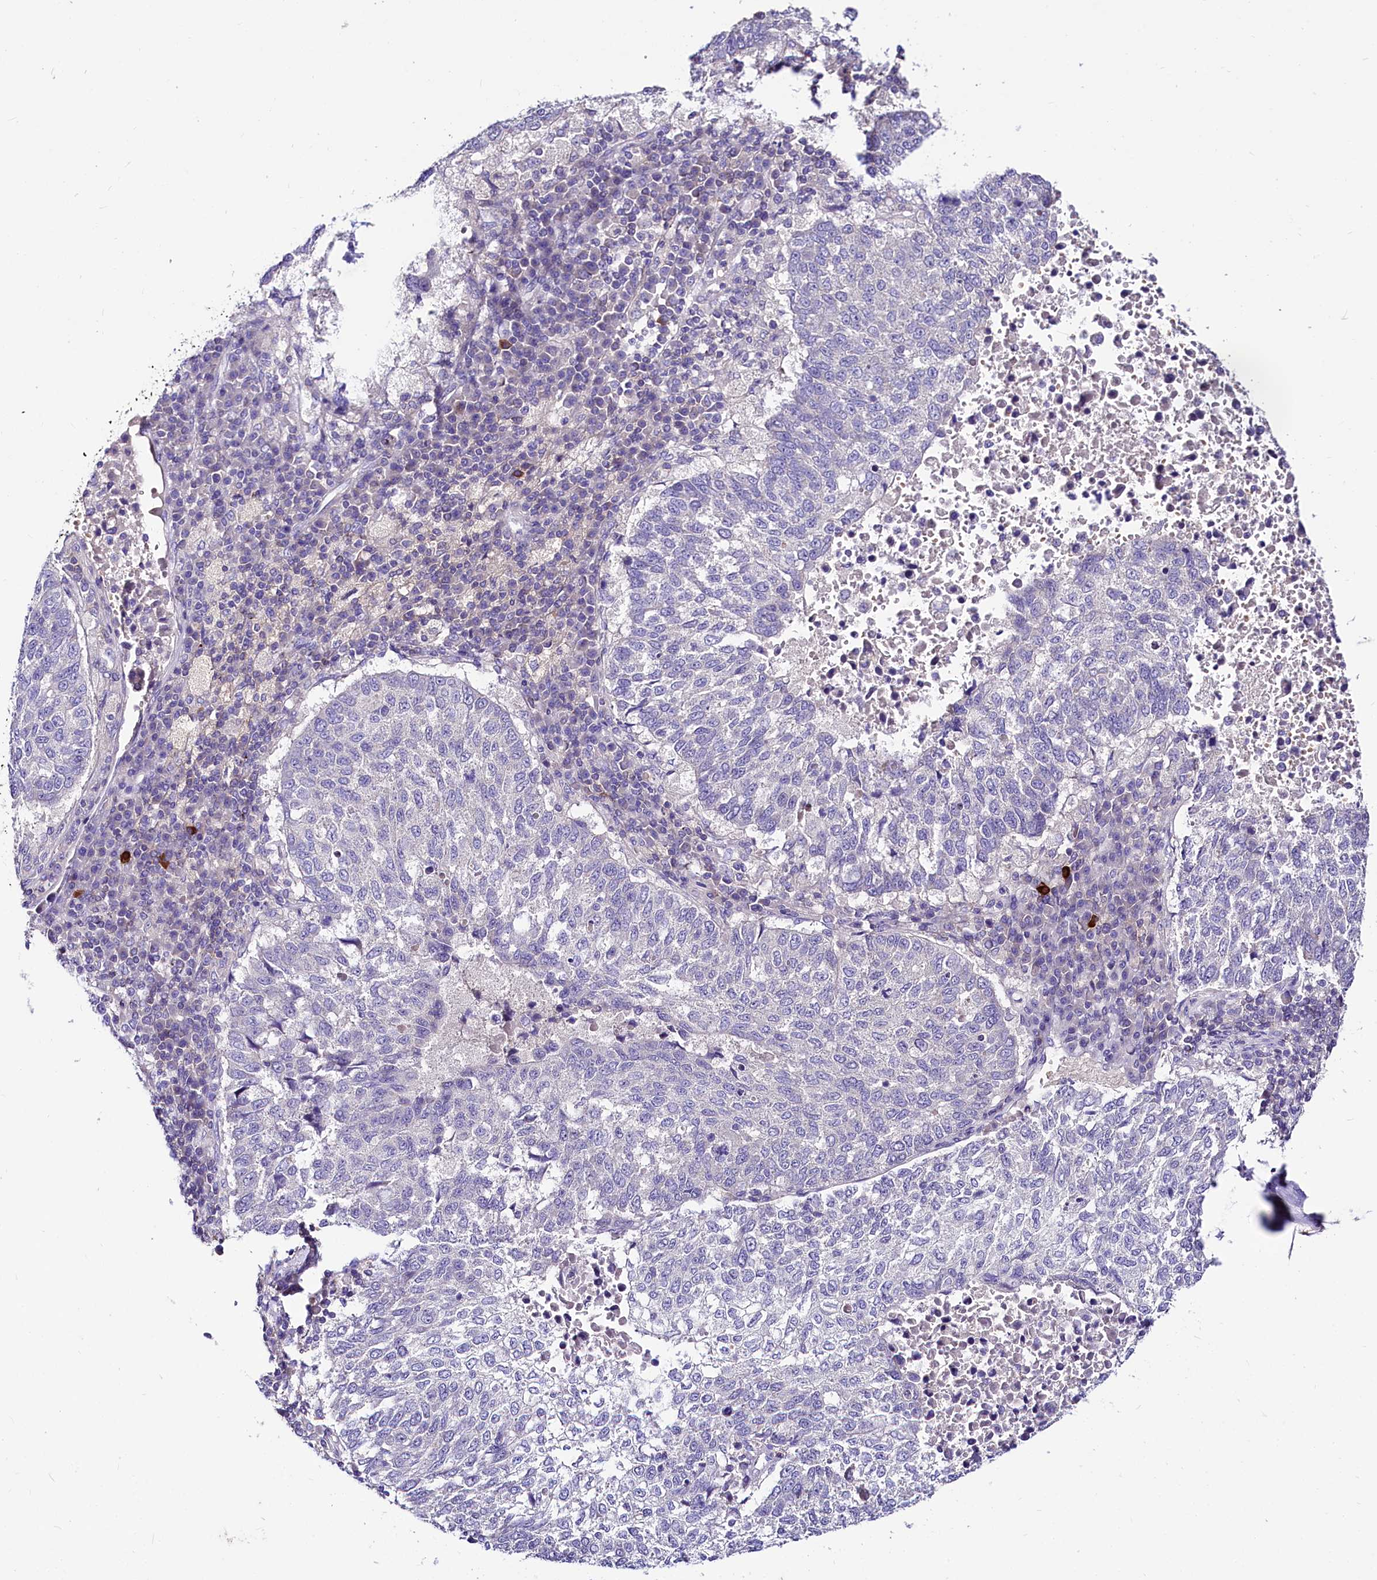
{"staining": {"intensity": "negative", "quantity": "none", "location": "none"}, "tissue": "lung cancer", "cell_type": "Tumor cells", "image_type": "cancer", "snomed": [{"axis": "morphology", "description": "Squamous cell carcinoma, NOS"}, {"axis": "topography", "description": "Lung"}], "caption": "Immunohistochemistry micrograph of lung cancer (squamous cell carcinoma) stained for a protein (brown), which displays no expression in tumor cells.", "gene": "ABHD5", "patient": {"sex": "male", "age": 73}}